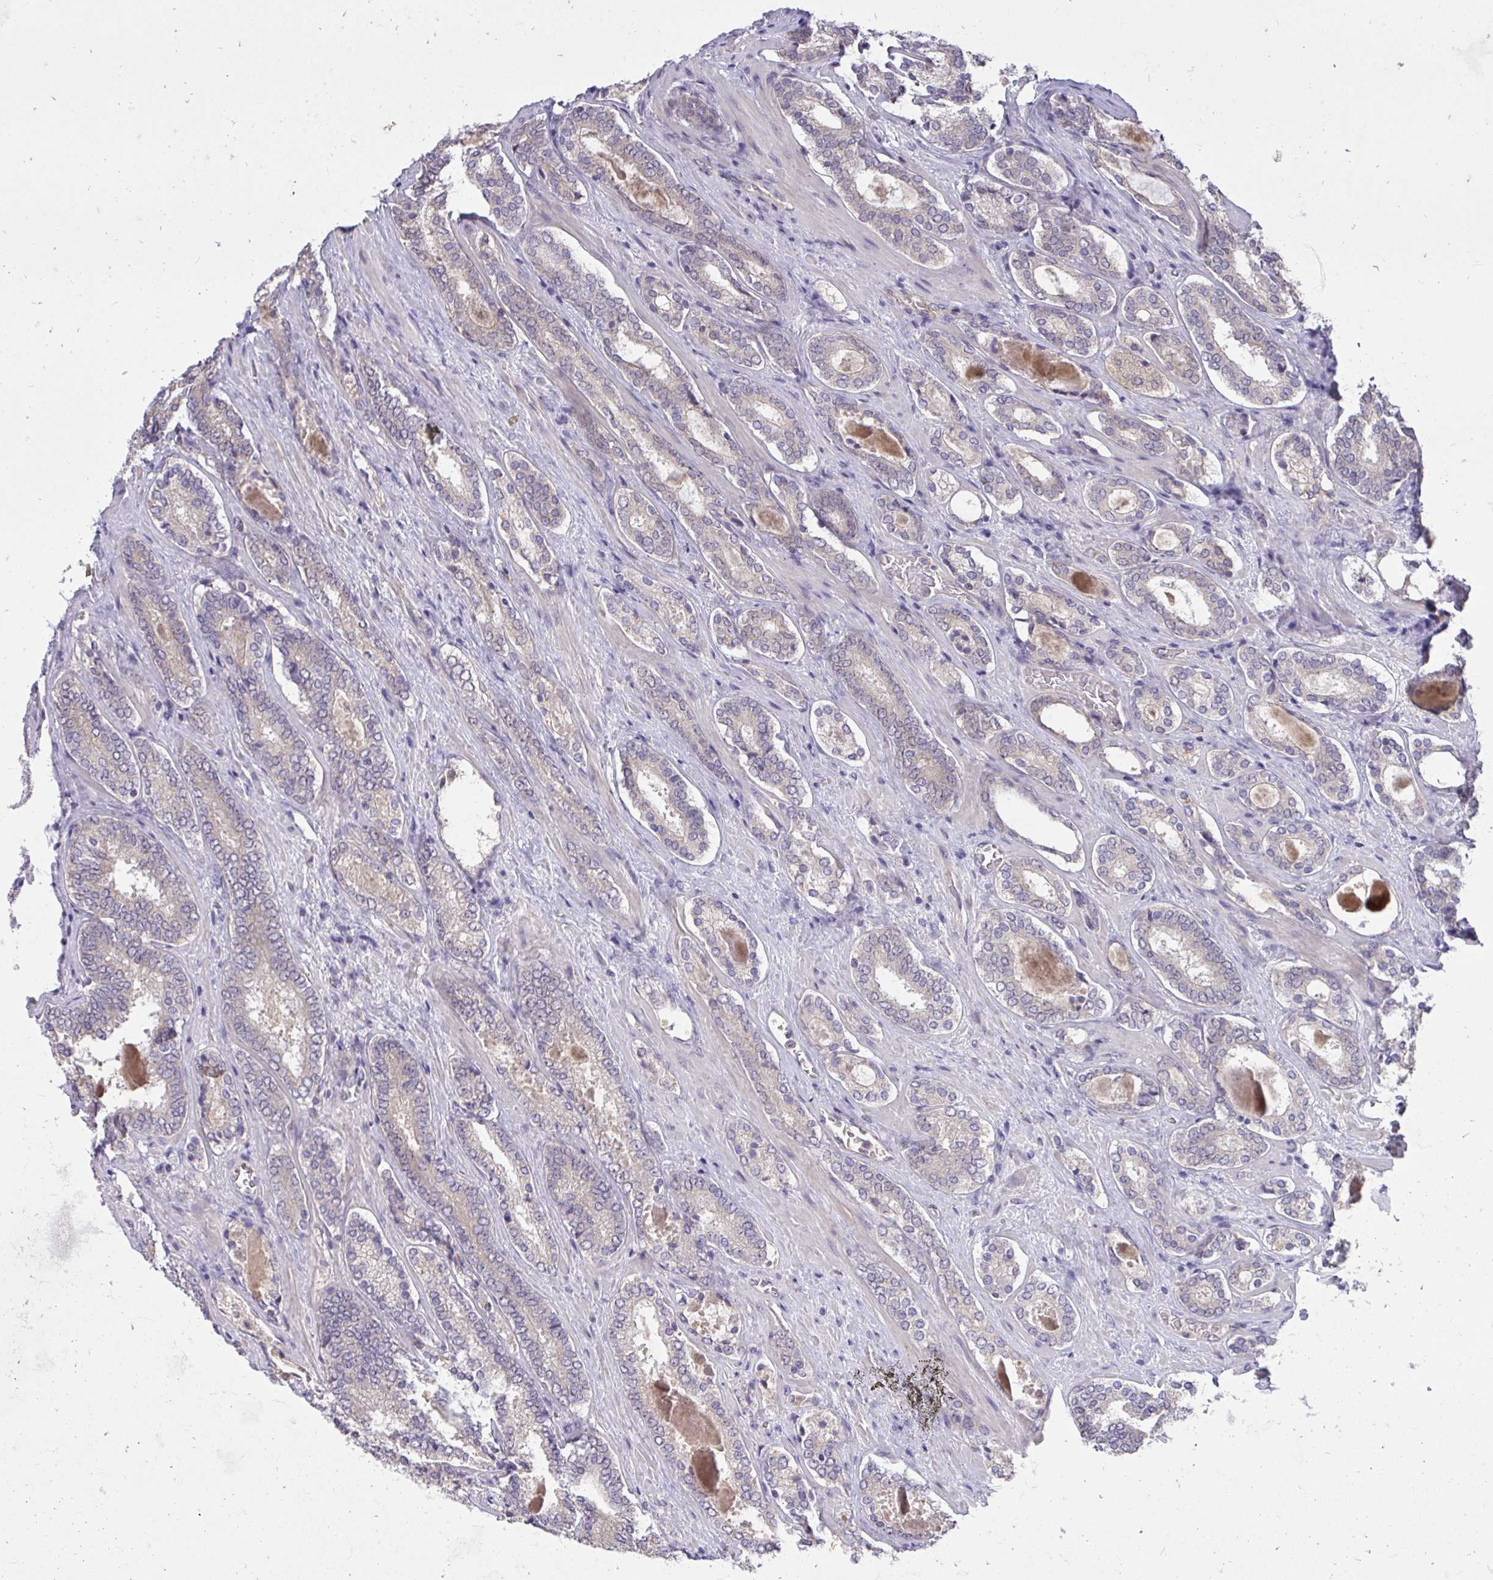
{"staining": {"intensity": "negative", "quantity": "none", "location": "none"}, "tissue": "prostate cancer", "cell_type": "Tumor cells", "image_type": "cancer", "snomed": [{"axis": "morphology", "description": "Adenocarcinoma, Low grade"}, {"axis": "topography", "description": "Prostate"}], "caption": "Prostate cancer (low-grade adenocarcinoma) was stained to show a protein in brown. There is no significant positivity in tumor cells.", "gene": "C19orf54", "patient": {"sex": "male", "age": 62}}